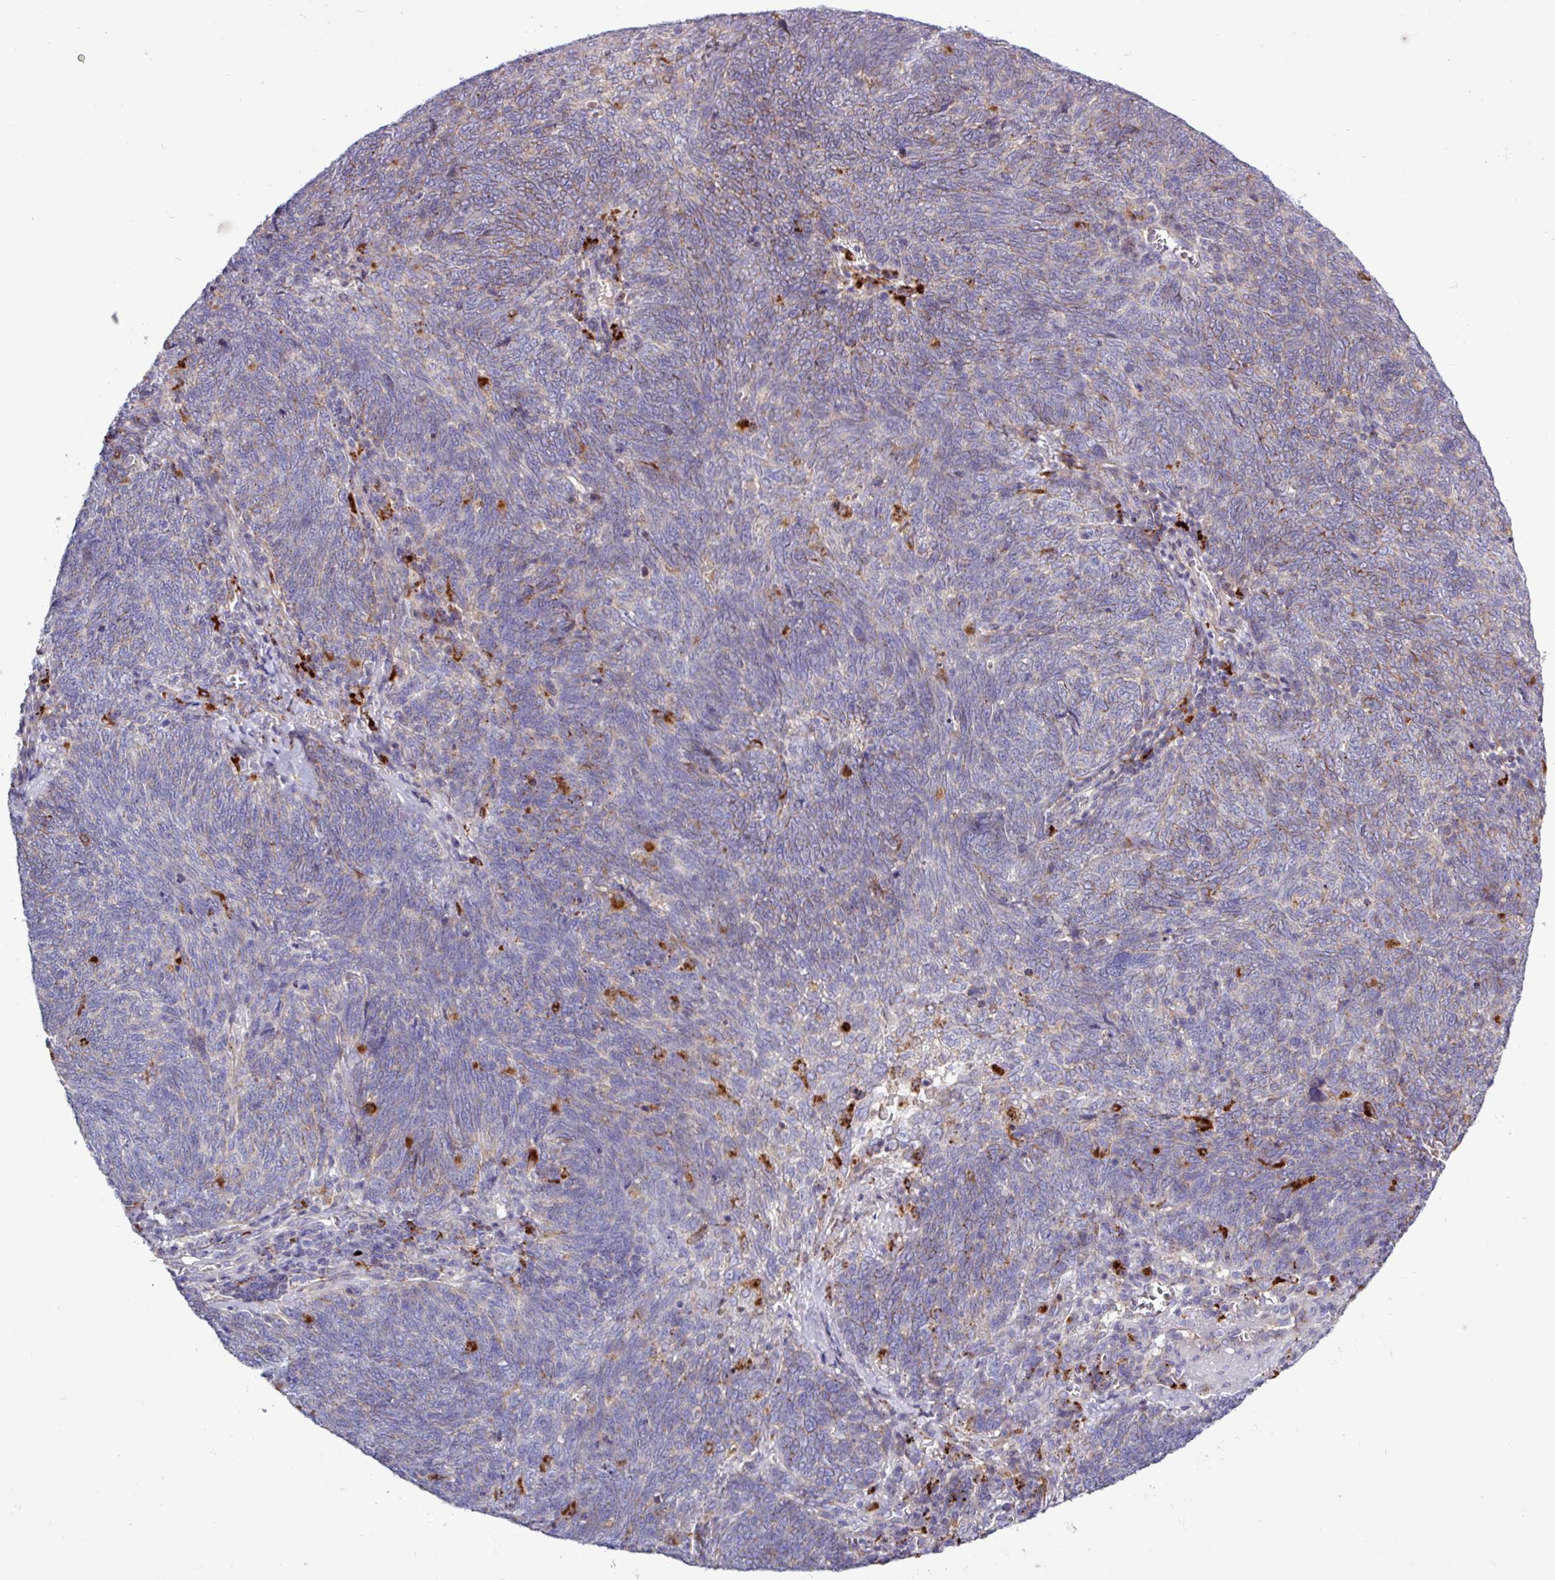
{"staining": {"intensity": "weak", "quantity": "<25%", "location": "cytoplasmic/membranous"}, "tissue": "lung cancer", "cell_type": "Tumor cells", "image_type": "cancer", "snomed": [{"axis": "morphology", "description": "Squamous cell carcinoma, NOS"}, {"axis": "topography", "description": "Lung"}], "caption": "There is no significant positivity in tumor cells of lung squamous cell carcinoma.", "gene": "AMIGO2", "patient": {"sex": "female", "age": 72}}